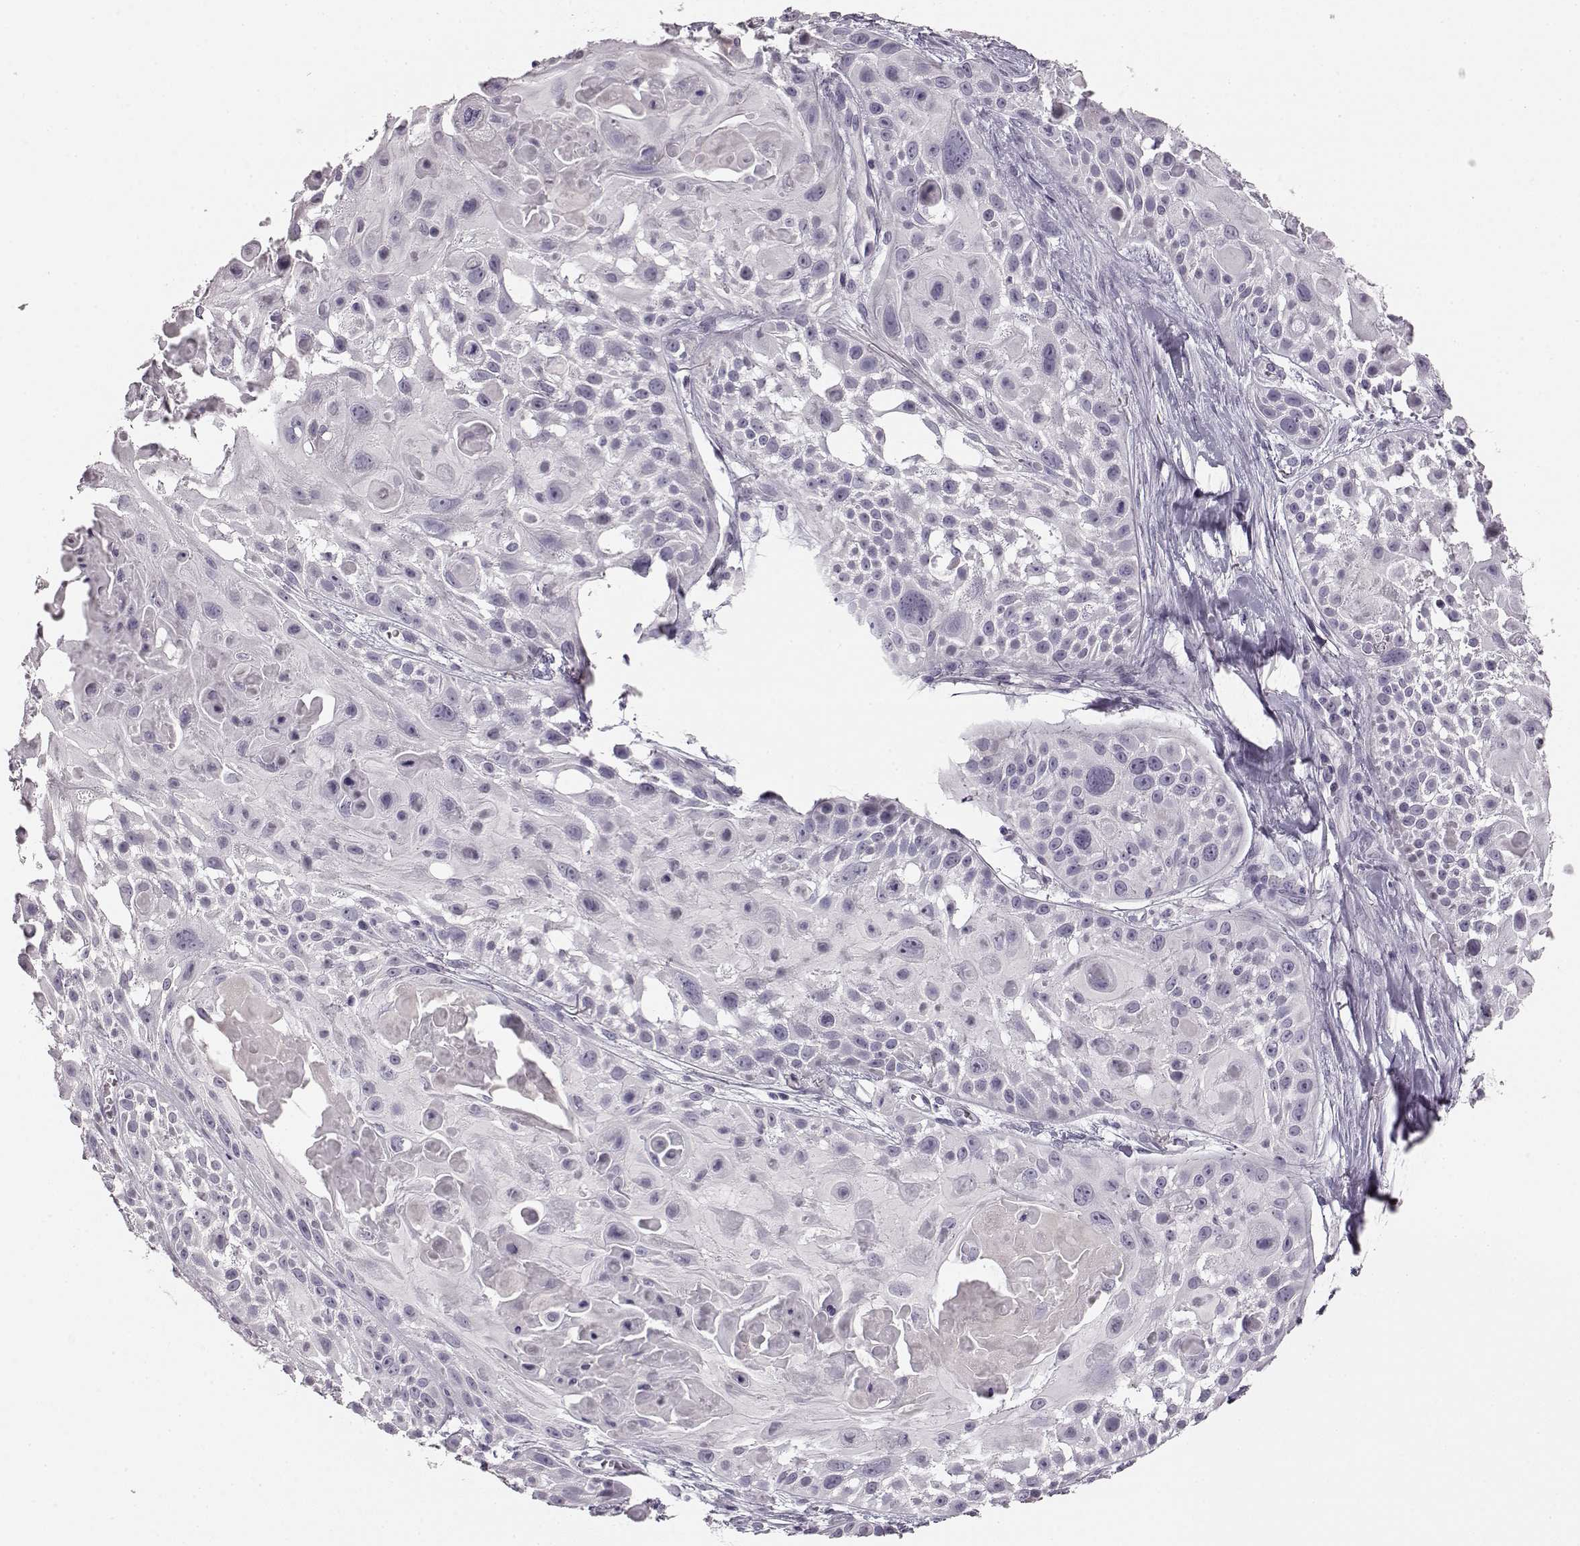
{"staining": {"intensity": "negative", "quantity": "none", "location": "none"}, "tissue": "skin cancer", "cell_type": "Tumor cells", "image_type": "cancer", "snomed": [{"axis": "morphology", "description": "Squamous cell carcinoma, NOS"}, {"axis": "topography", "description": "Skin"}, {"axis": "topography", "description": "Anal"}], "caption": "There is no significant staining in tumor cells of skin cancer (squamous cell carcinoma).", "gene": "KIAA0319", "patient": {"sex": "female", "age": 75}}